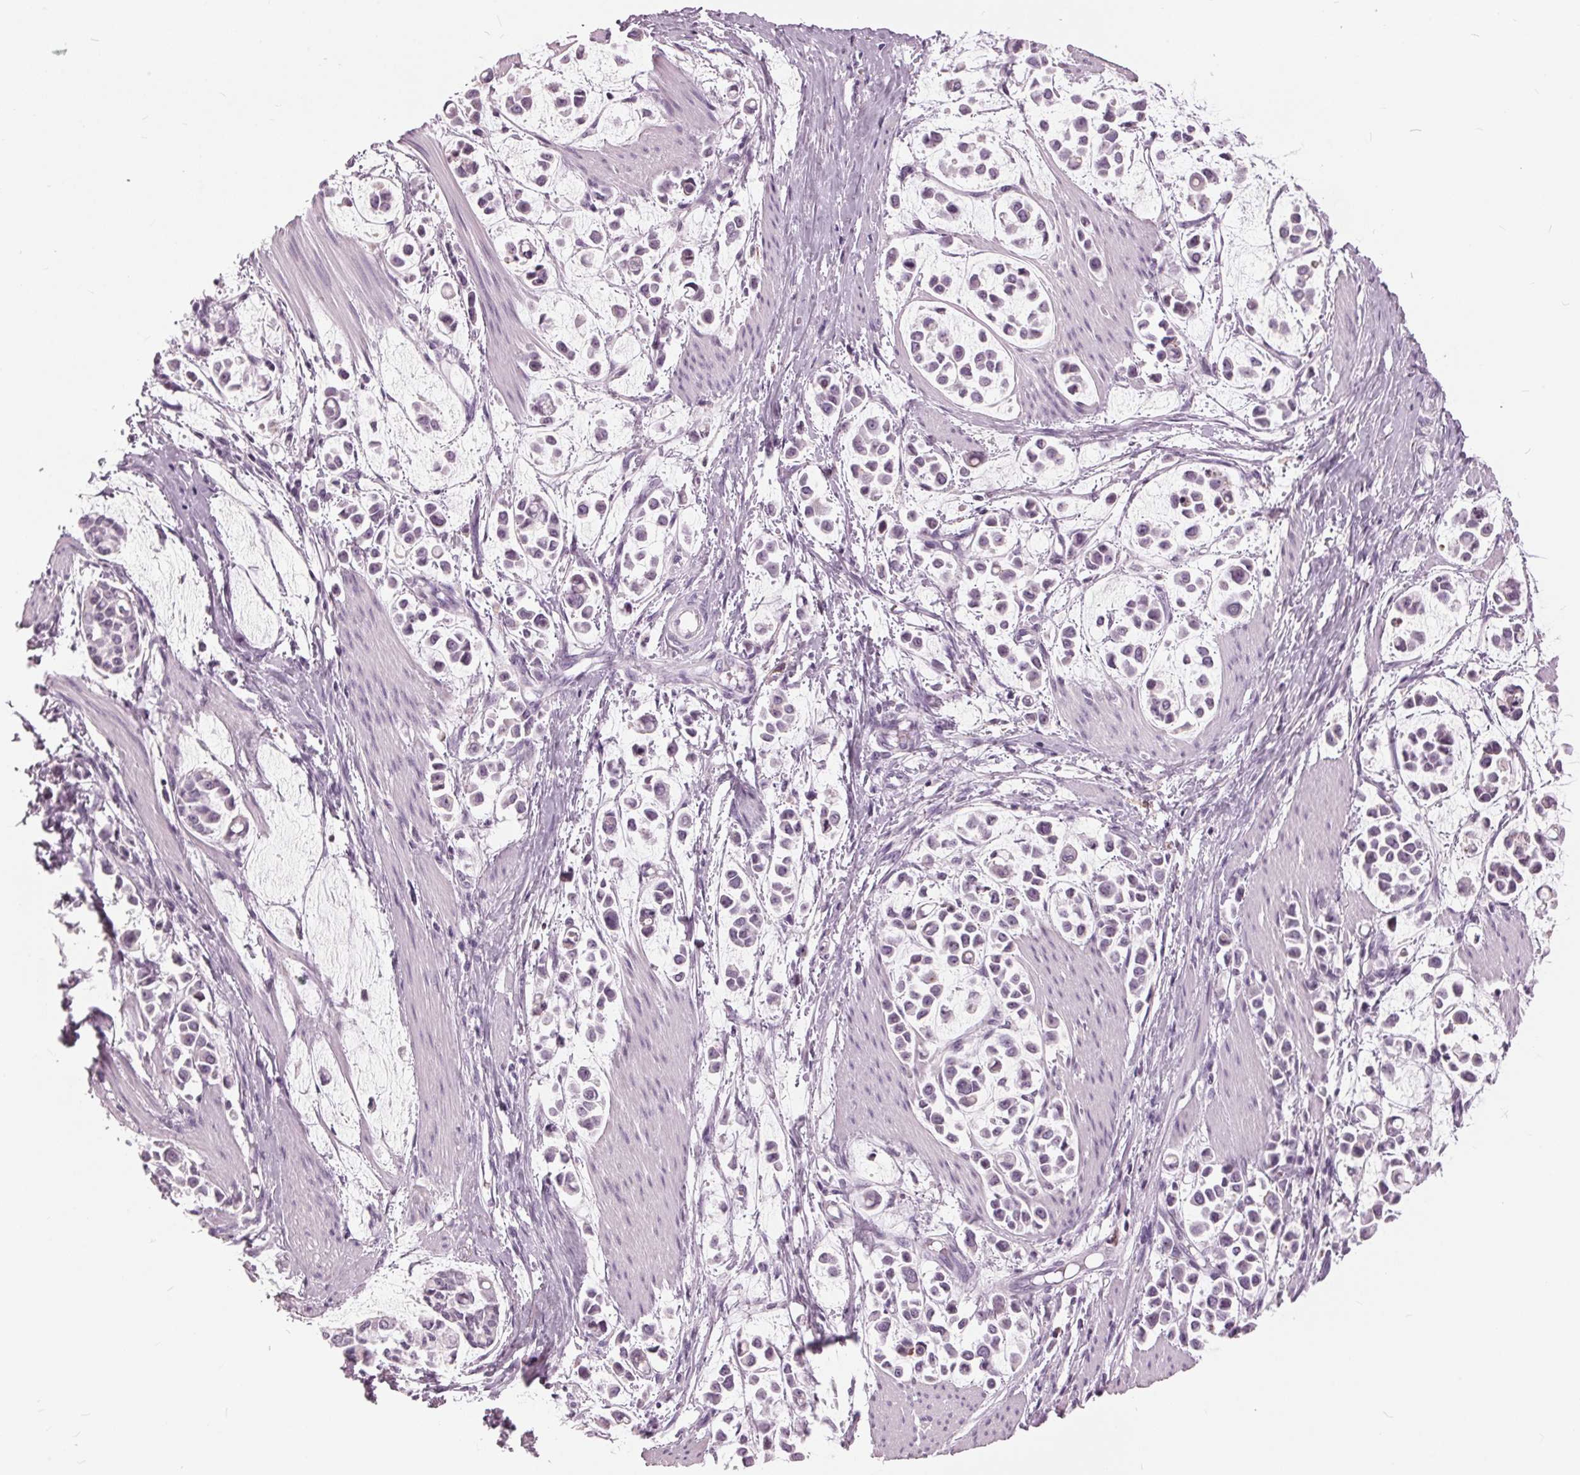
{"staining": {"intensity": "negative", "quantity": "none", "location": "none"}, "tissue": "stomach cancer", "cell_type": "Tumor cells", "image_type": "cancer", "snomed": [{"axis": "morphology", "description": "Adenocarcinoma, NOS"}, {"axis": "topography", "description": "Stomach"}], "caption": "IHC micrograph of human stomach cancer (adenocarcinoma) stained for a protein (brown), which reveals no staining in tumor cells.", "gene": "SLC9A4", "patient": {"sex": "male", "age": 82}}